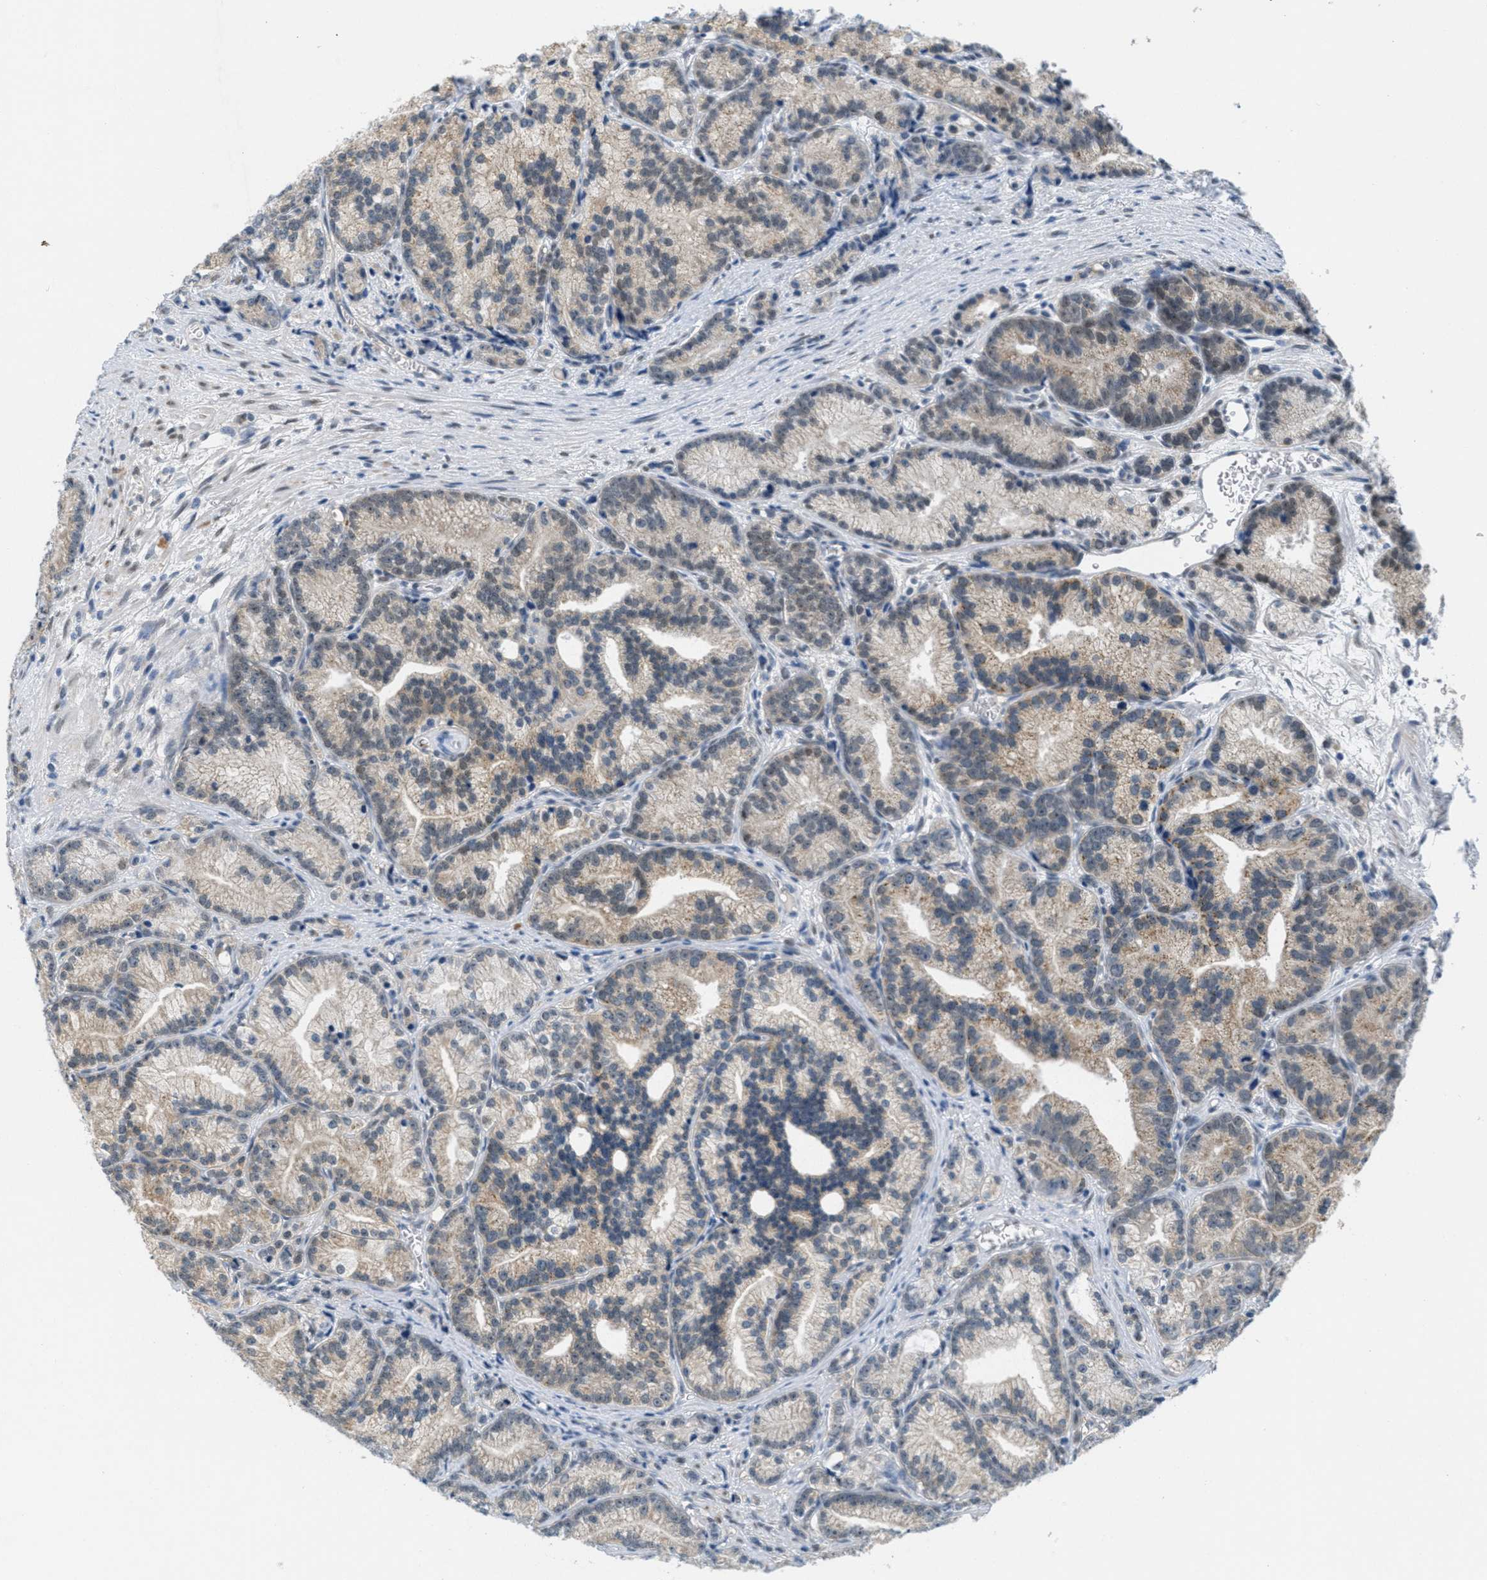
{"staining": {"intensity": "weak", "quantity": ">75%", "location": "cytoplasmic/membranous"}, "tissue": "prostate cancer", "cell_type": "Tumor cells", "image_type": "cancer", "snomed": [{"axis": "morphology", "description": "Adenocarcinoma, Low grade"}, {"axis": "topography", "description": "Prostate"}], "caption": "High-power microscopy captured an IHC photomicrograph of prostate adenocarcinoma (low-grade), revealing weak cytoplasmic/membranous staining in approximately >75% of tumor cells.", "gene": "HS3ST2", "patient": {"sex": "male", "age": 89}}